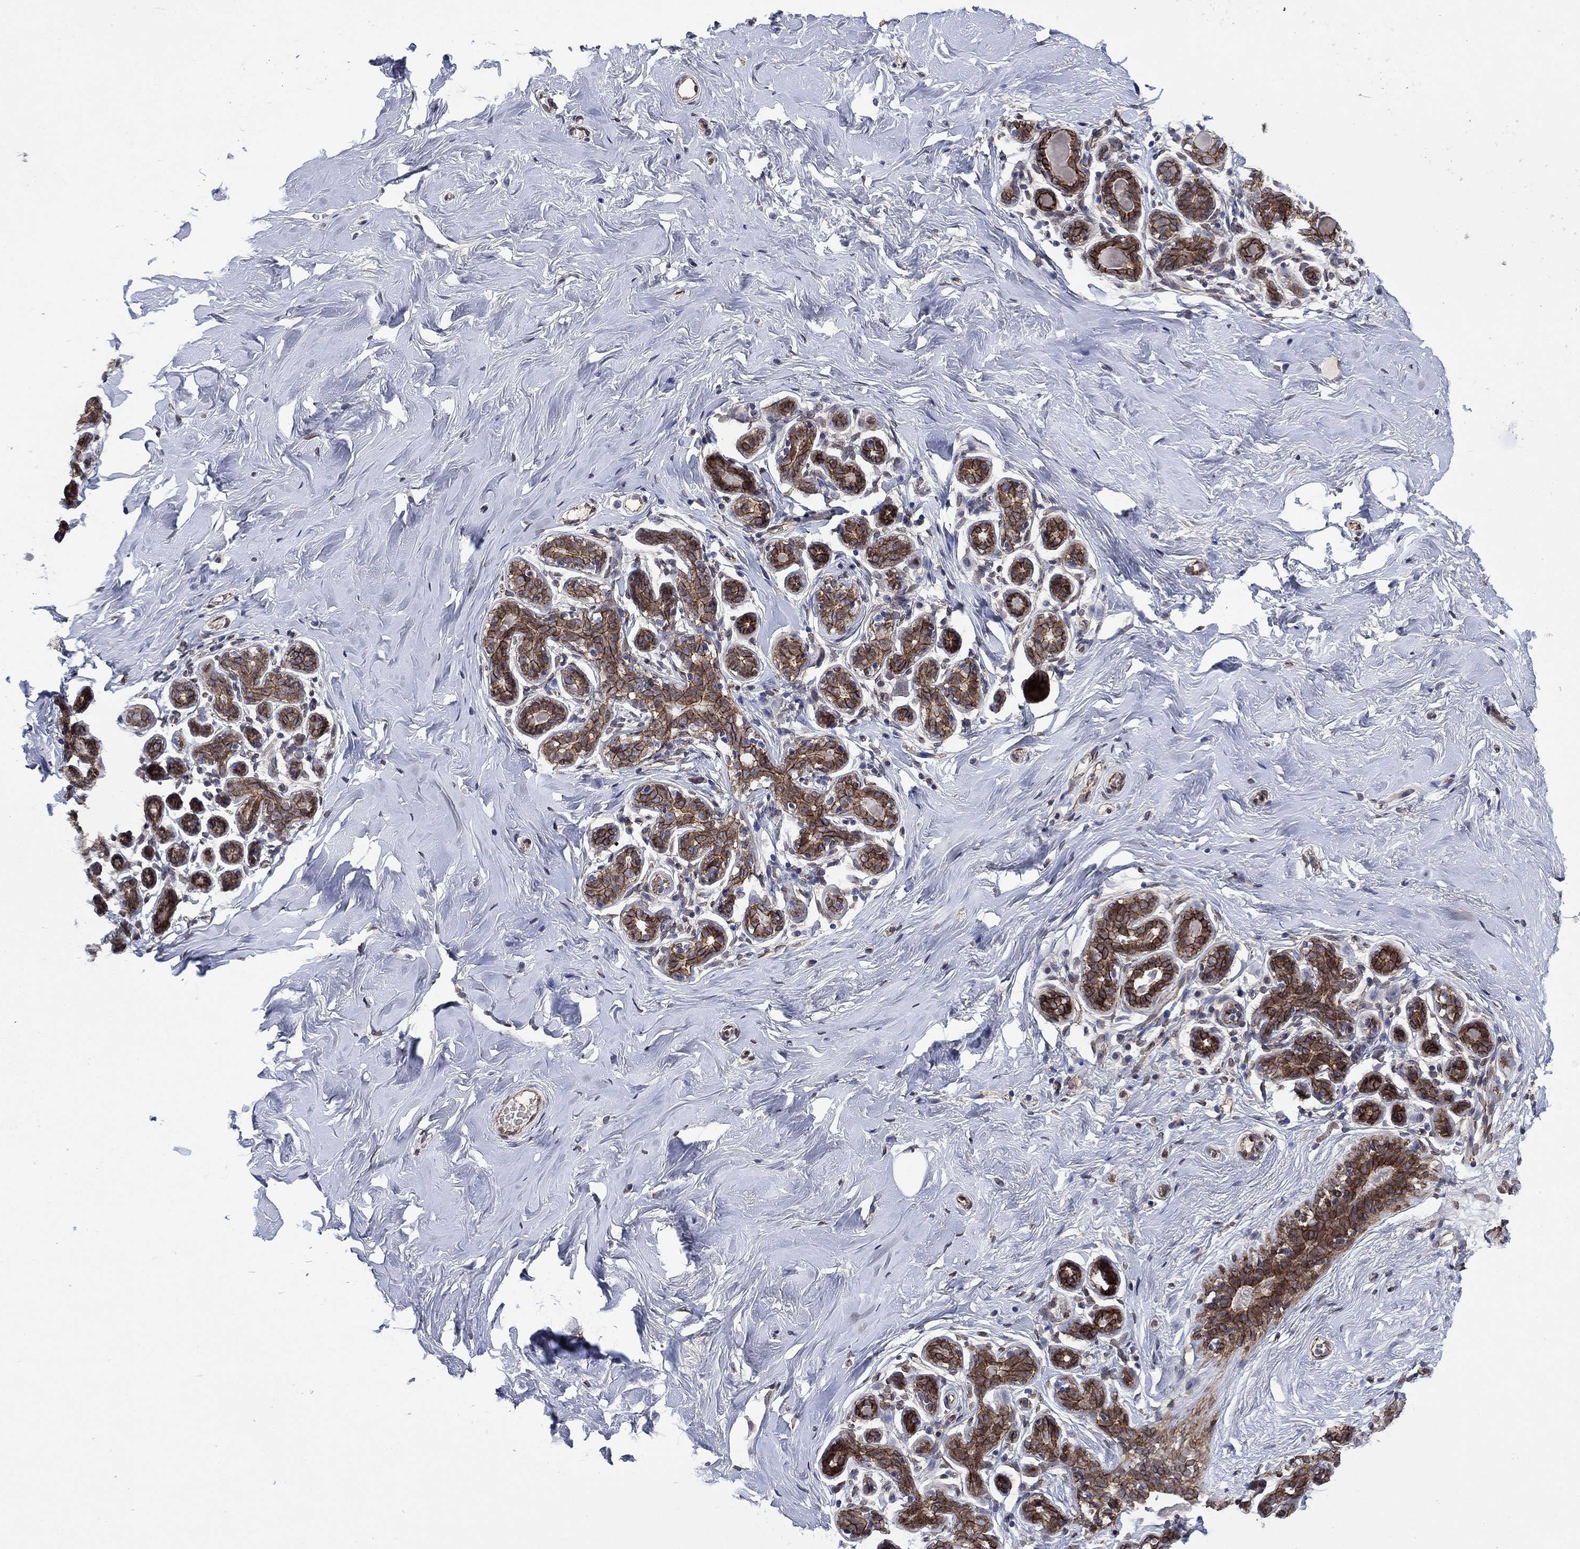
{"staining": {"intensity": "negative", "quantity": "none", "location": "none"}, "tissue": "breast", "cell_type": "Adipocytes", "image_type": "normal", "snomed": [{"axis": "morphology", "description": "Normal tissue, NOS"}, {"axis": "topography", "description": "Skin"}, {"axis": "topography", "description": "Breast"}], "caption": "There is no significant expression in adipocytes of breast. (DAB immunohistochemistry, high magnification).", "gene": "EMC9", "patient": {"sex": "female", "age": 43}}